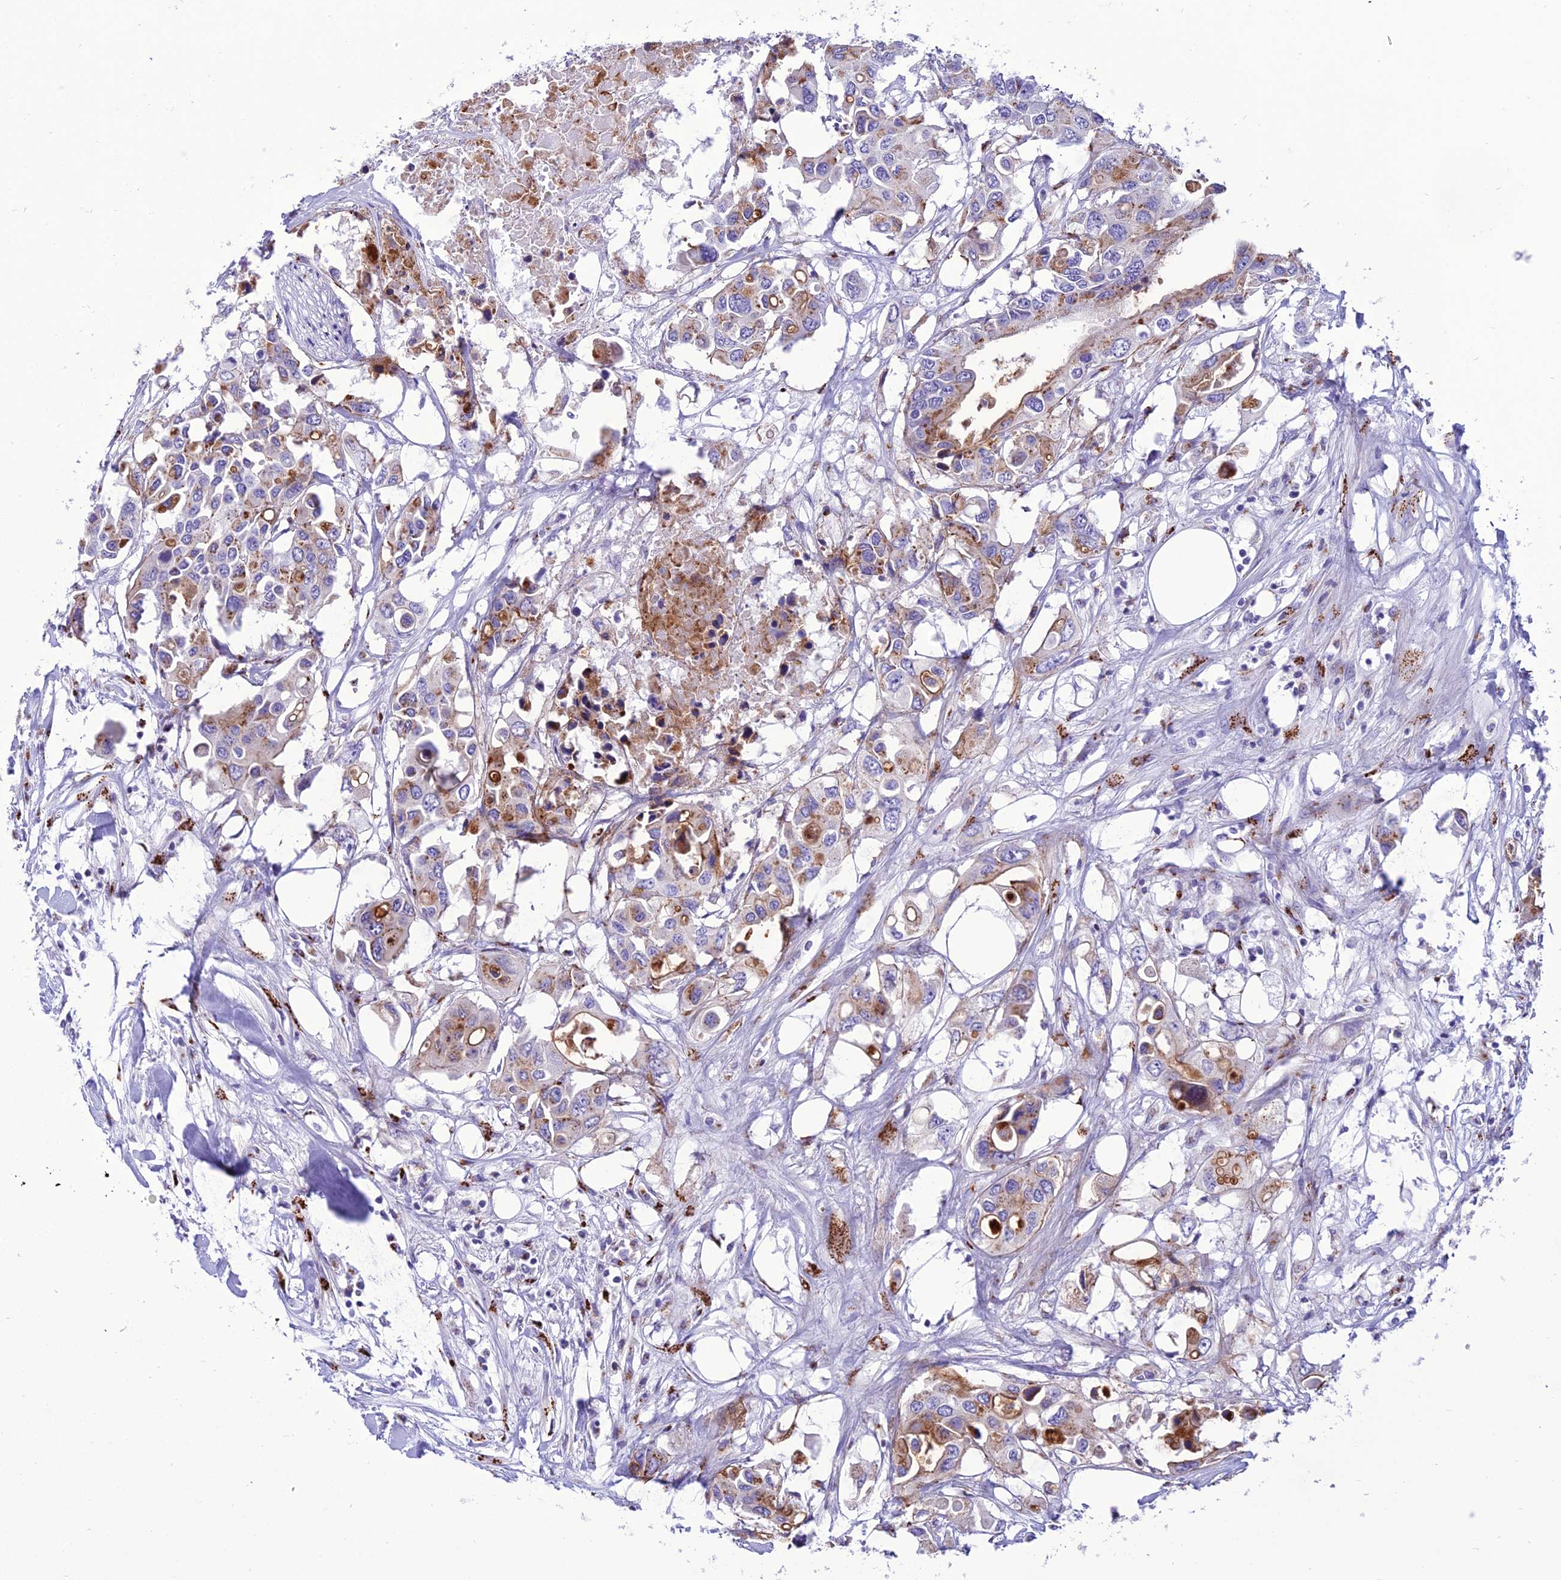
{"staining": {"intensity": "moderate", "quantity": "25%-75%", "location": "cytoplasmic/membranous"}, "tissue": "colorectal cancer", "cell_type": "Tumor cells", "image_type": "cancer", "snomed": [{"axis": "morphology", "description": "Adenocarcinoma, NOS"}, {"axis": "topography", "description": "Colon"}], "caption": "A brown stain highlights moderate cytoplasmic/membranous expression of a protein in adenocarcinoma (colorectal) tumor cells.", "gene": "GOLM2", "patient": {"sex": "male", "age": 77}}